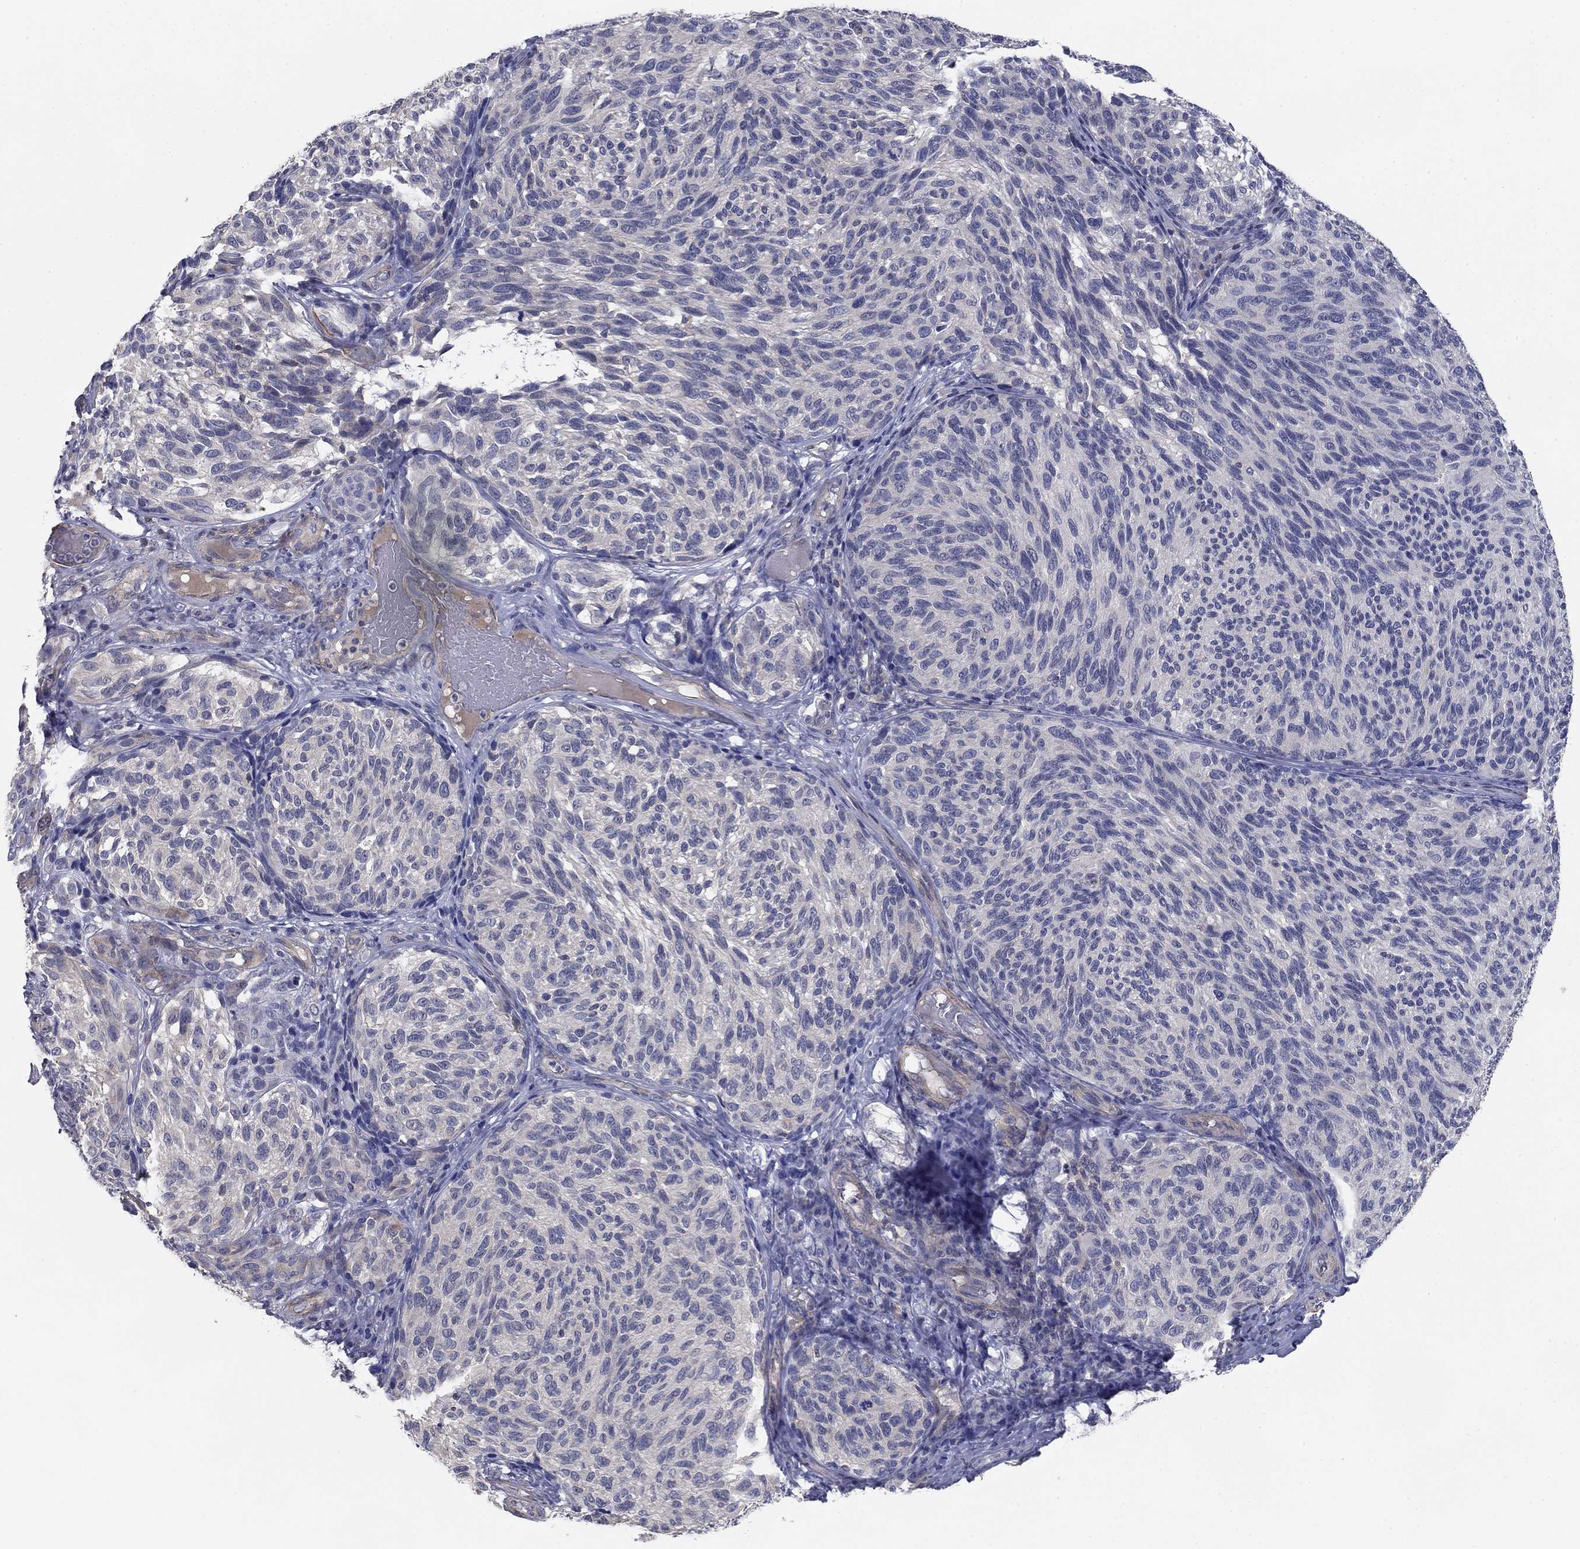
{"staining": {"intensity": "negative", "quantity": "none", "location": "none"}, "tissue": "melanoma", "cell_type": "Tumor cells", "image_type": "cancer", "snomed": [{"axis": "morphology", "description": "Malignant melanoma, NOS"}, {"axis": "topography", "description": "Skin"}], "caption": "The image exhibits no significant positivity in tumor cells of malignant melanoma. (Stains: DAB (3,3'-diaminobenzidine) IHC with hematoxylin counter stain, Microscopy: brightfield microscopy at high magnification).", "gene": "GRK7", "patient": {"sex": "female", "age": 73}}